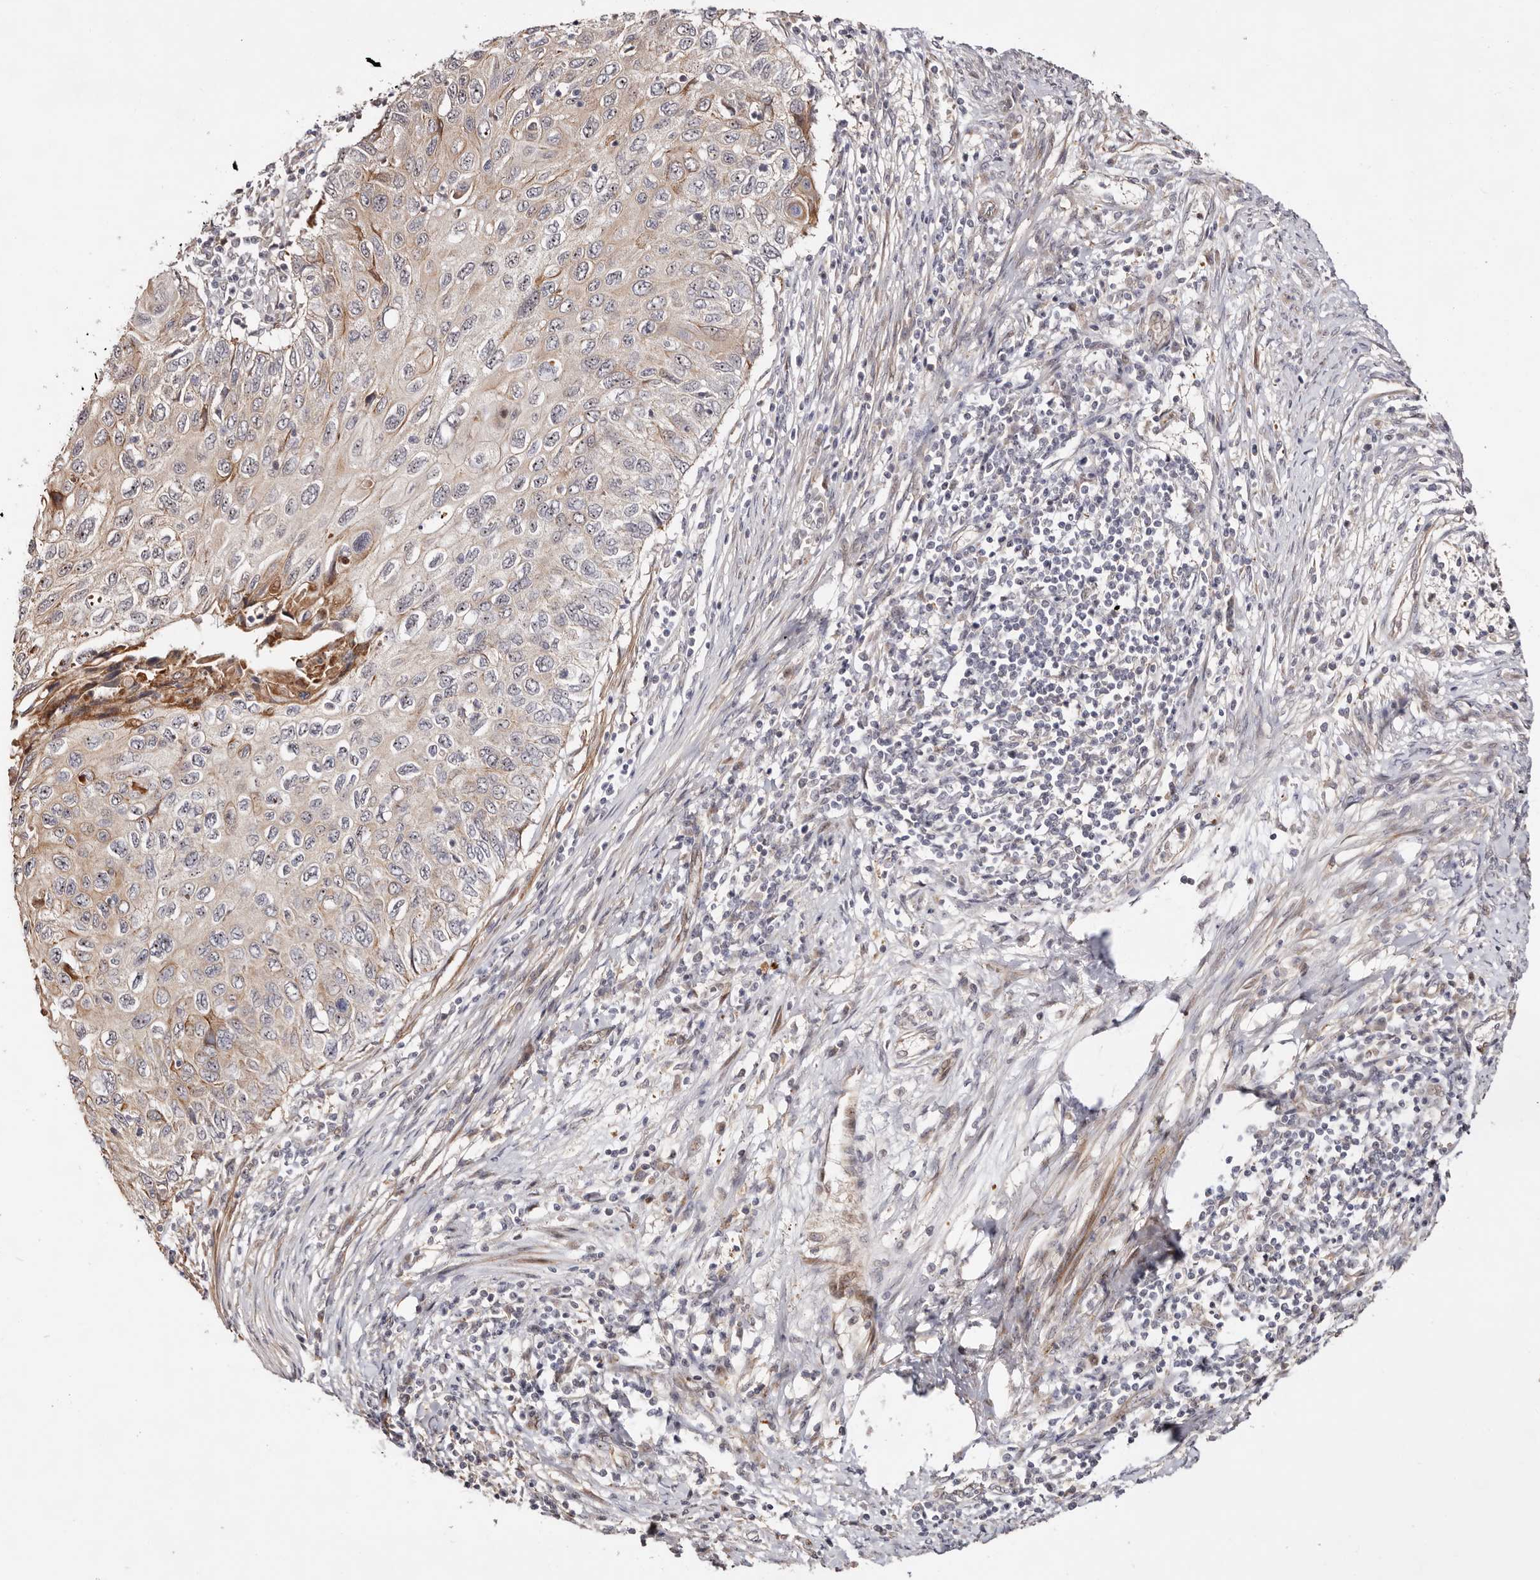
{"staining": {"intensity": "moderate", "quantity": "25%-75%", "location": "cytoplasmic/membranous"}, "tissue": "cervical cancer", "cell_type": "Tumor cells", "image_type": "cancer", "snomed": [{"axis": "morphology", "description": "Squamous cell carcinoma, NOS"}, {"axis": "topography", "description": "Cervix"}], "caption": "Immunohistochemical staining of human cervical squamous cell carcinoma shows moderate cytoplasmic/membranous protein positivity in about 25%-75% of tumor cells. (Brightfield microscopy of DAB IHC at high magnification).", "gene": "ODF2L", "patient": {"sex": "female", "age": 70}}